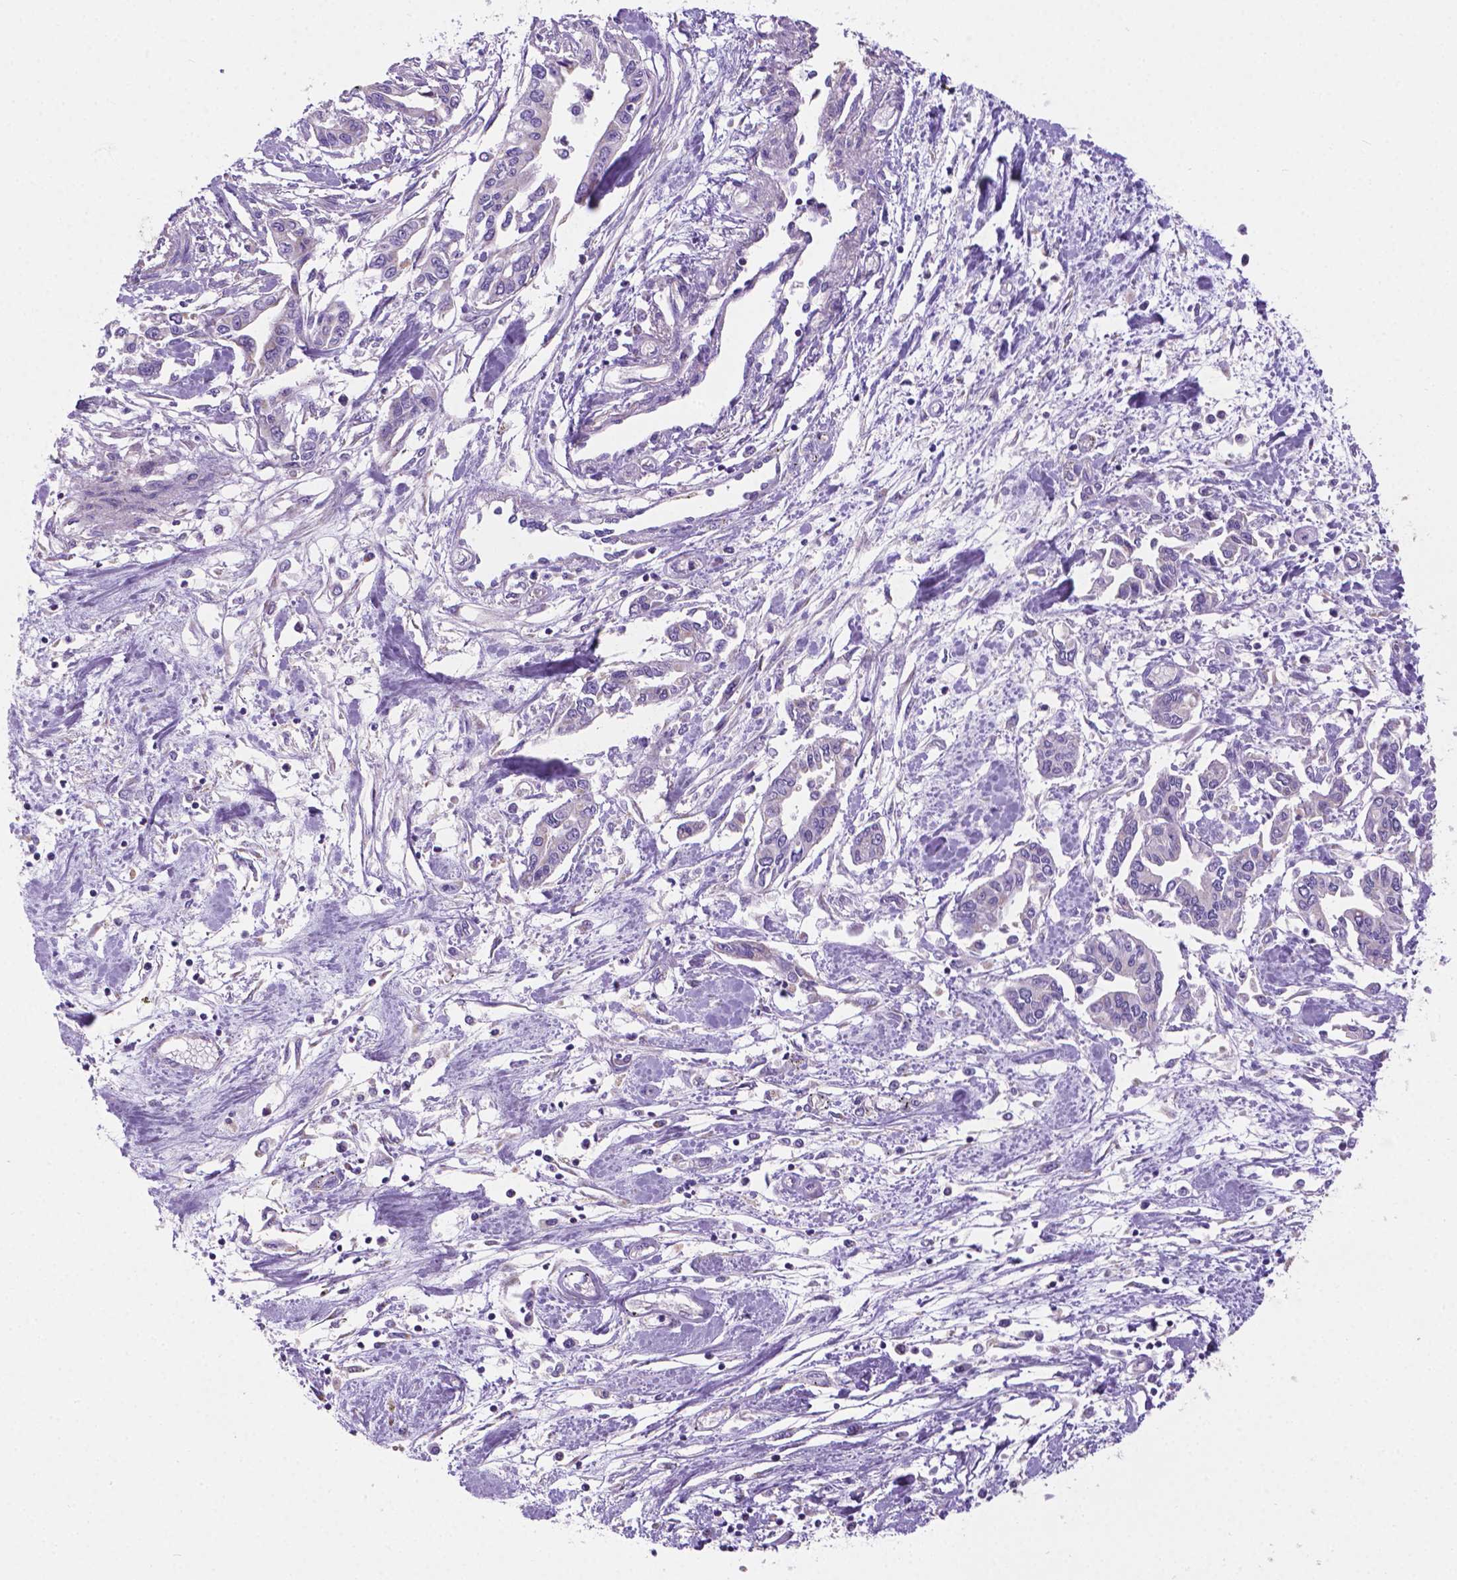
{"staining": {"intensity": "negative", "quantity": "none", "location": "none"}, "tissue": "pancreatic cancer", "cell_type": "Tumor cells", "image_type": "cancer", "snomed": [{"axis": "morphology", "description": "Adenocarcinoma, NOS"}, {"axis": "topography", "description": "Pancreas"}], "caption": "IHC image of neoplastic tissue: adenocarcinoma (pancreatic) stained with DAB reveals no significant protein positivity in tumor cells.", "gene": "CSPG5", "patient": {"sex": "male", "age": 60}}